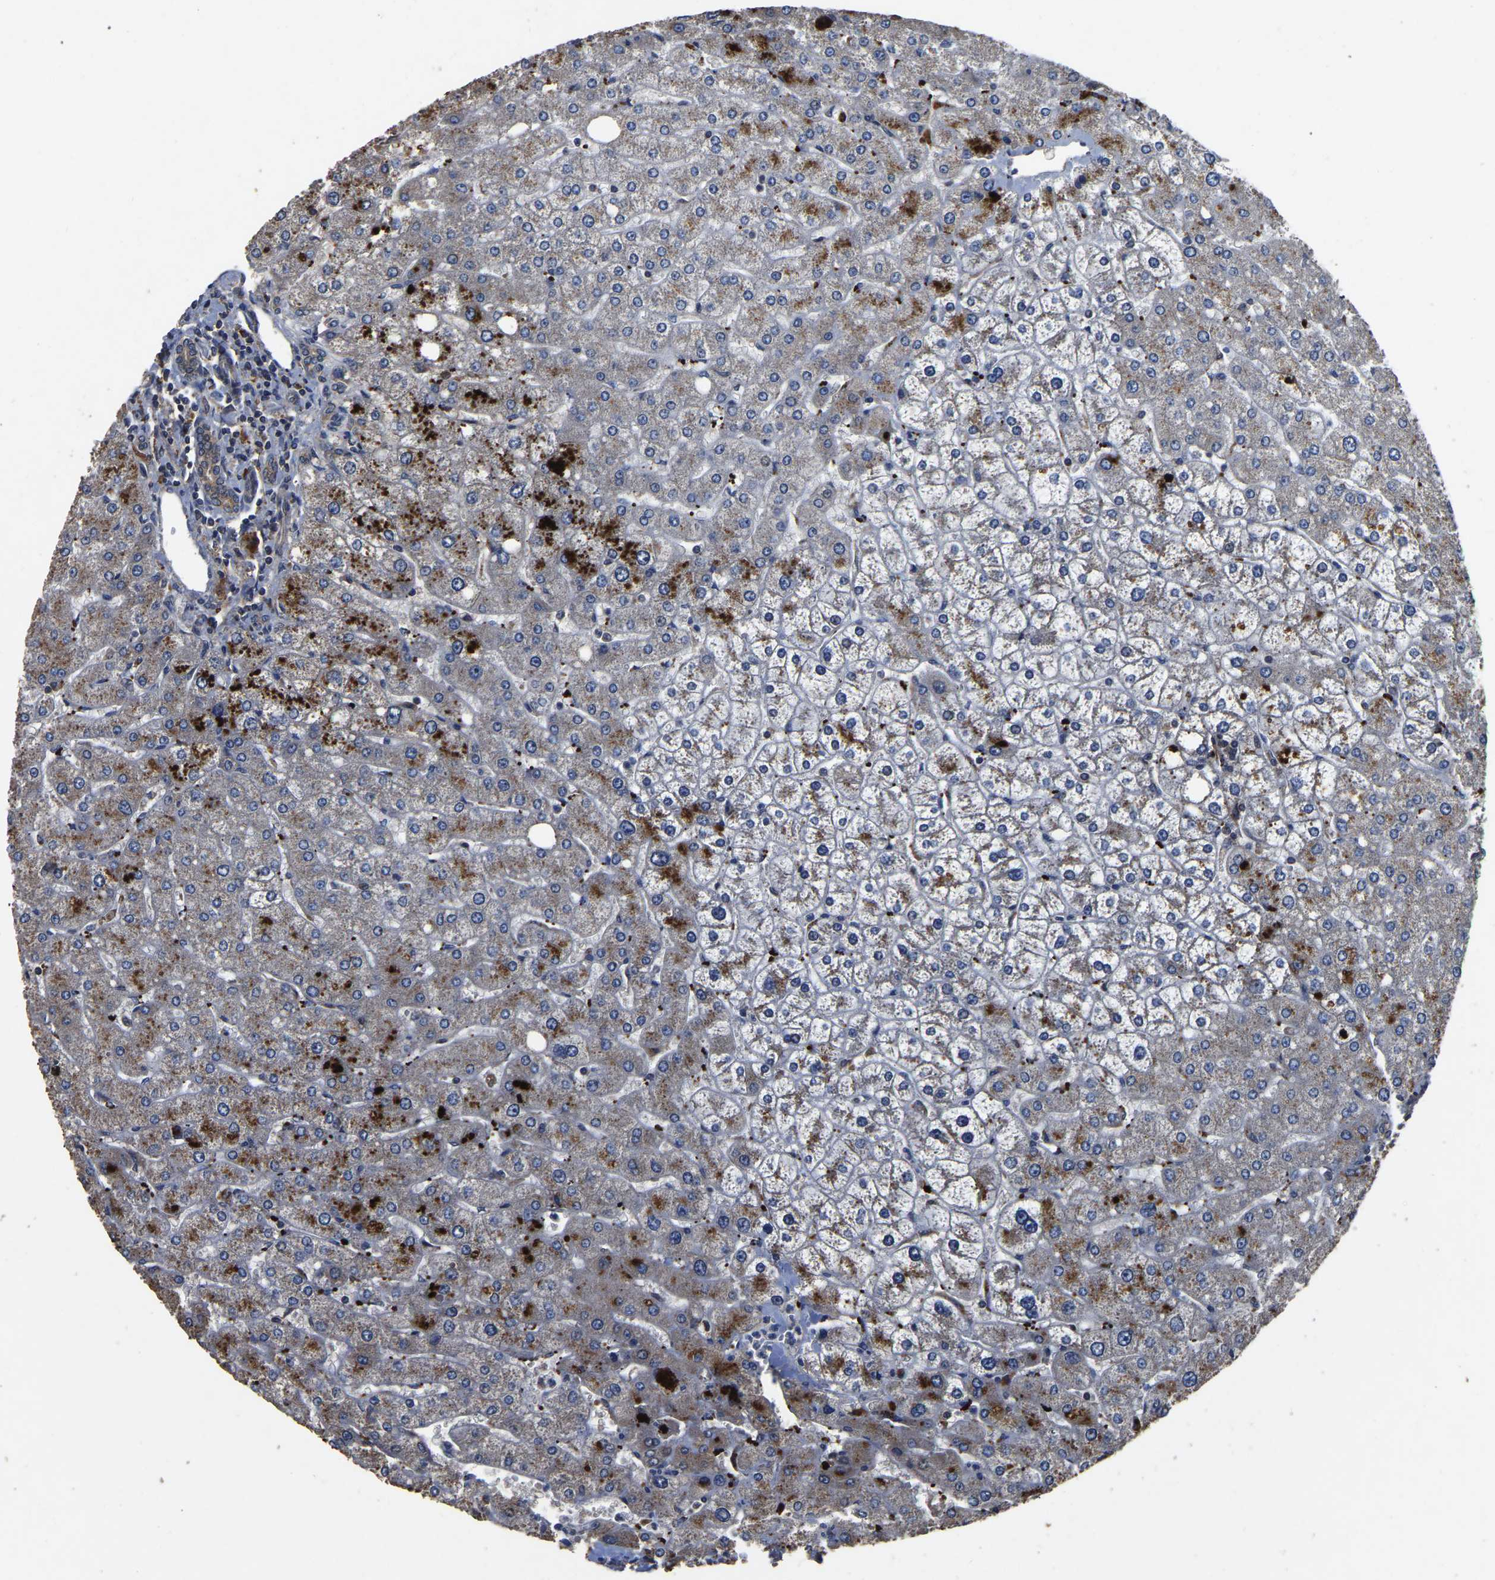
{"staining": {"intensity": "weak", "quantity": ">75%", "location": "cytoplasmic/membranous"}, "tissue": "liver", "cell_type": "Cholangiocytes", "image_type": "normal", "snomed": [{"axis": "morphology", "description": "Normal tissue, NOS"}, {"axis": "topography", "description": "Liver"}], "caption": "Immunohistochemical staining of unremarkable liver shows low levels of weak cytoplasmic/membranous expression in approximately >75% of cholangiocytes. (Brightfield microscopy of DAB IHC at high magnification).", "gene": "CRYZL1", "patient": {"sex": "male", "age": 55}}